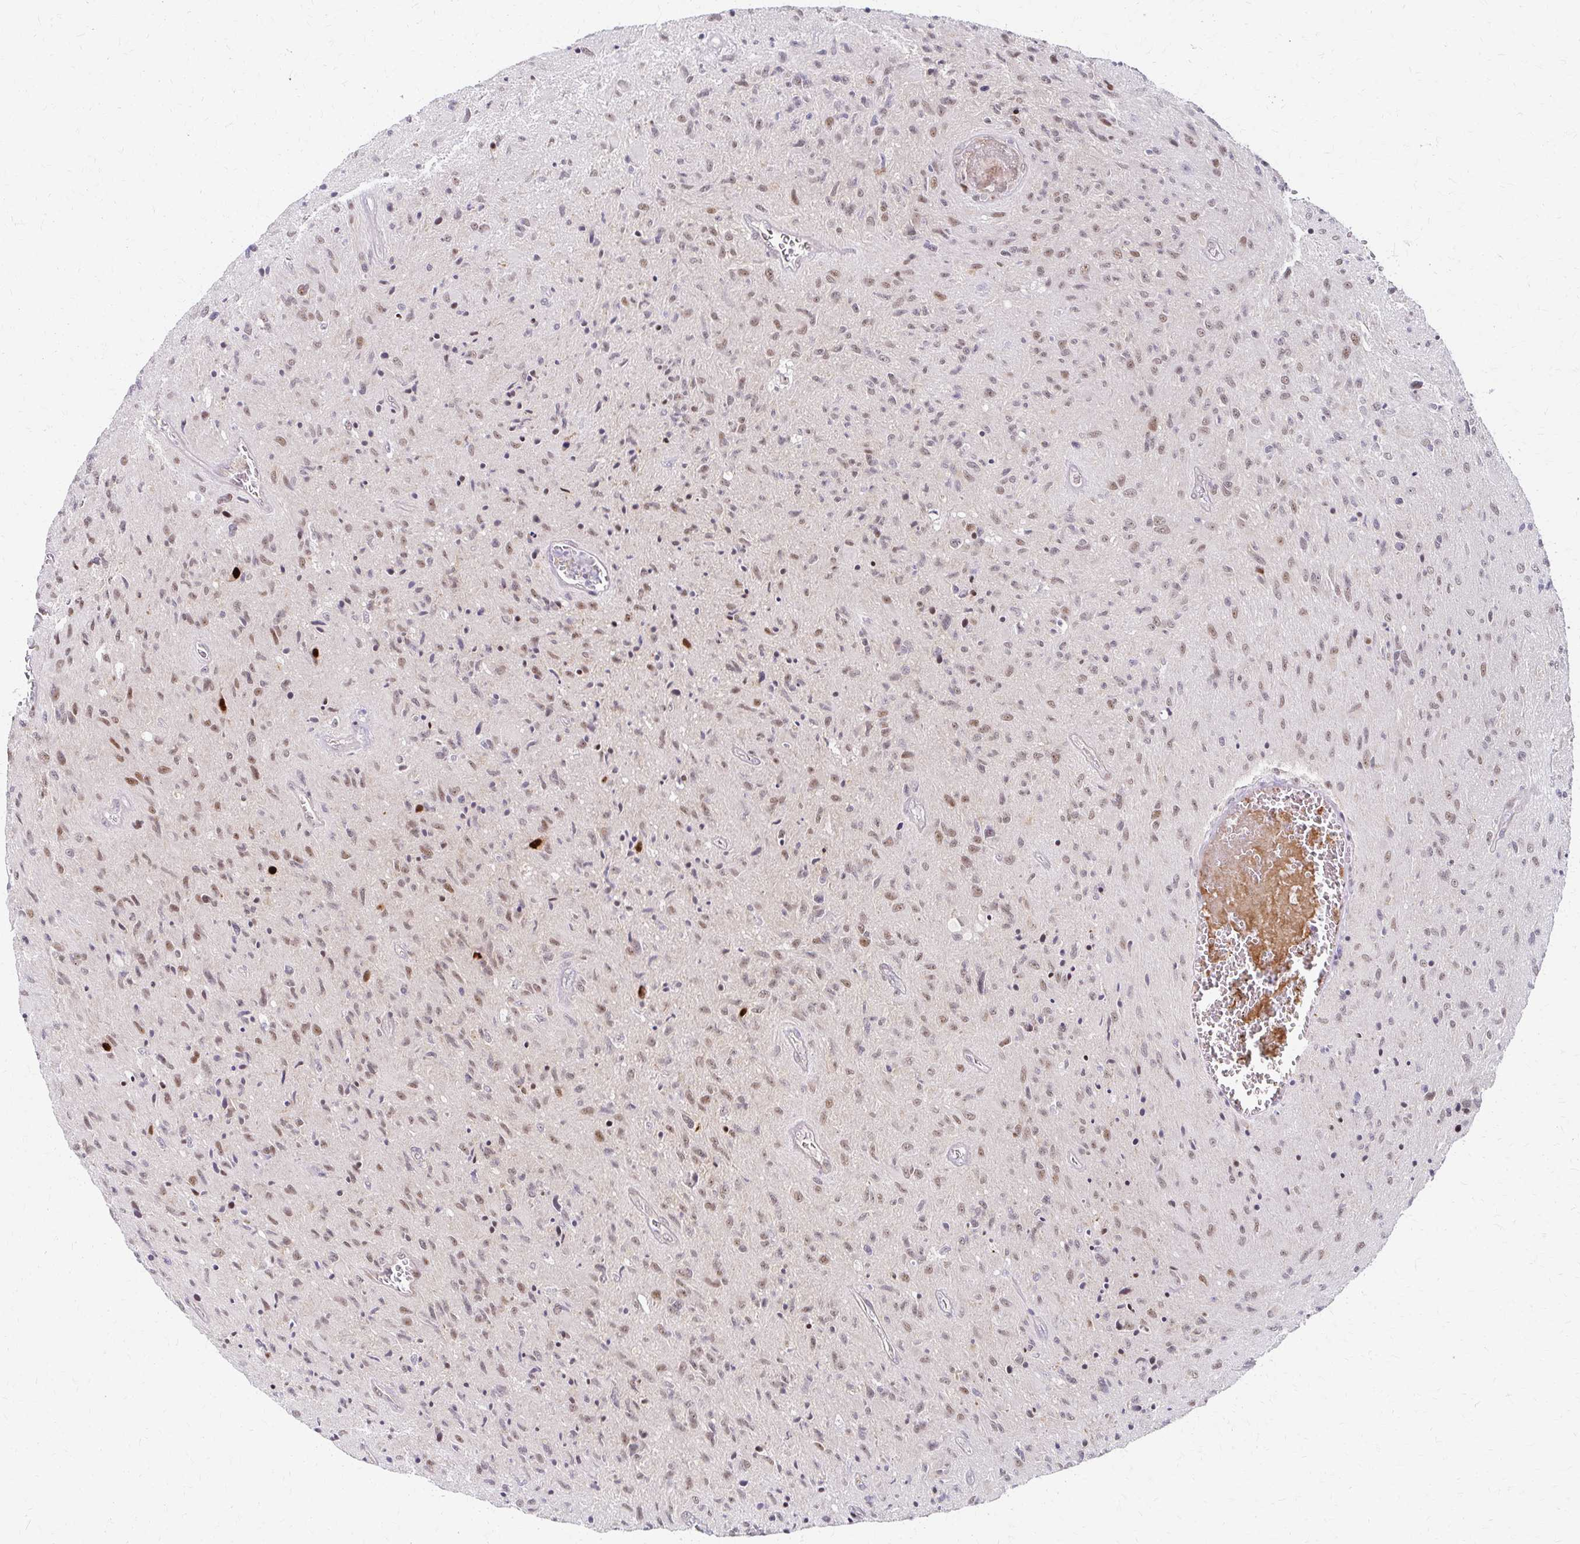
{"staining": {"intensity": "moderate", "quantity": ">75%", "location": "nuclear"}, "tissue": "glioma", "cell_type": "Tumor cells", "image_type": "cancer", "snomed": [{"axis": "morphology", "description": "Glioma, malignant, High grade"}, {"axis": "topography", "description": "Brain"}], "caption": "Moderate nuclear protein expression is seen in about >75% of tumor cells in glioma.", "gene": "PSMD7", "patient": {"sex": "male", "age": 54}}